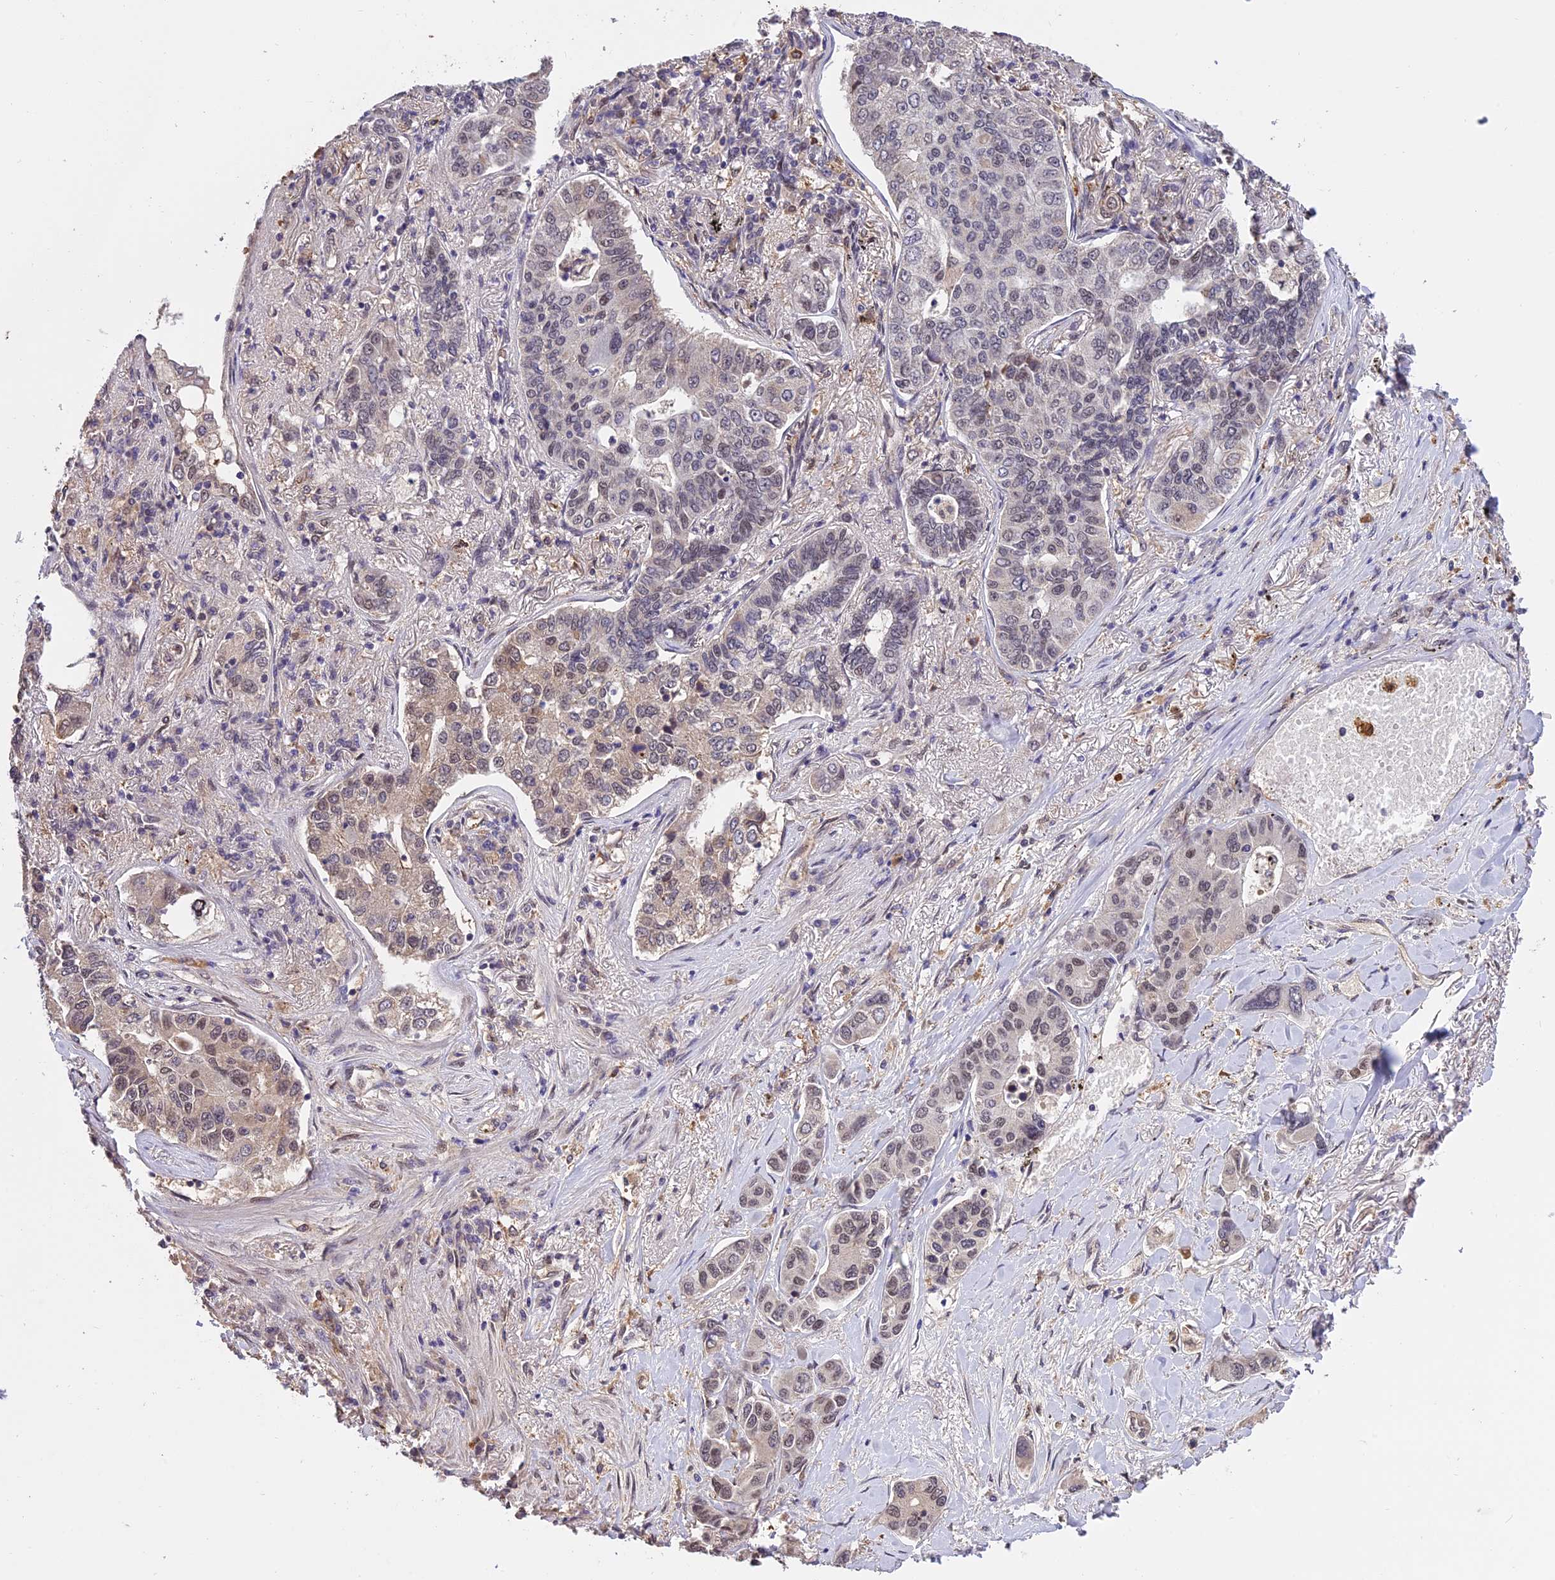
{"staining": {"intensity": "weak", "quantity": "<25%", "location": "nuclear"}, "tissue": "lung cancer", "cell_type": "Tumor cells", "image_type": "cancer", "snomed": [{"axis": "morphology", "description": "Adenocarcinoma, NOS"}, {"axis": "topography", "description": "Lung"}], "caption": "An immunohistochemistry (IHC) micrograph of adenocarcinoma (lung) is shown. There is no staining in tumor cells of adenocarcinoma (lung). The staining is performed using DAB brown chromogen with nuclei counter-stained in using hematoxylin.", "gene": "MNS1", "patient": {"sex": "male", "age": 49}}